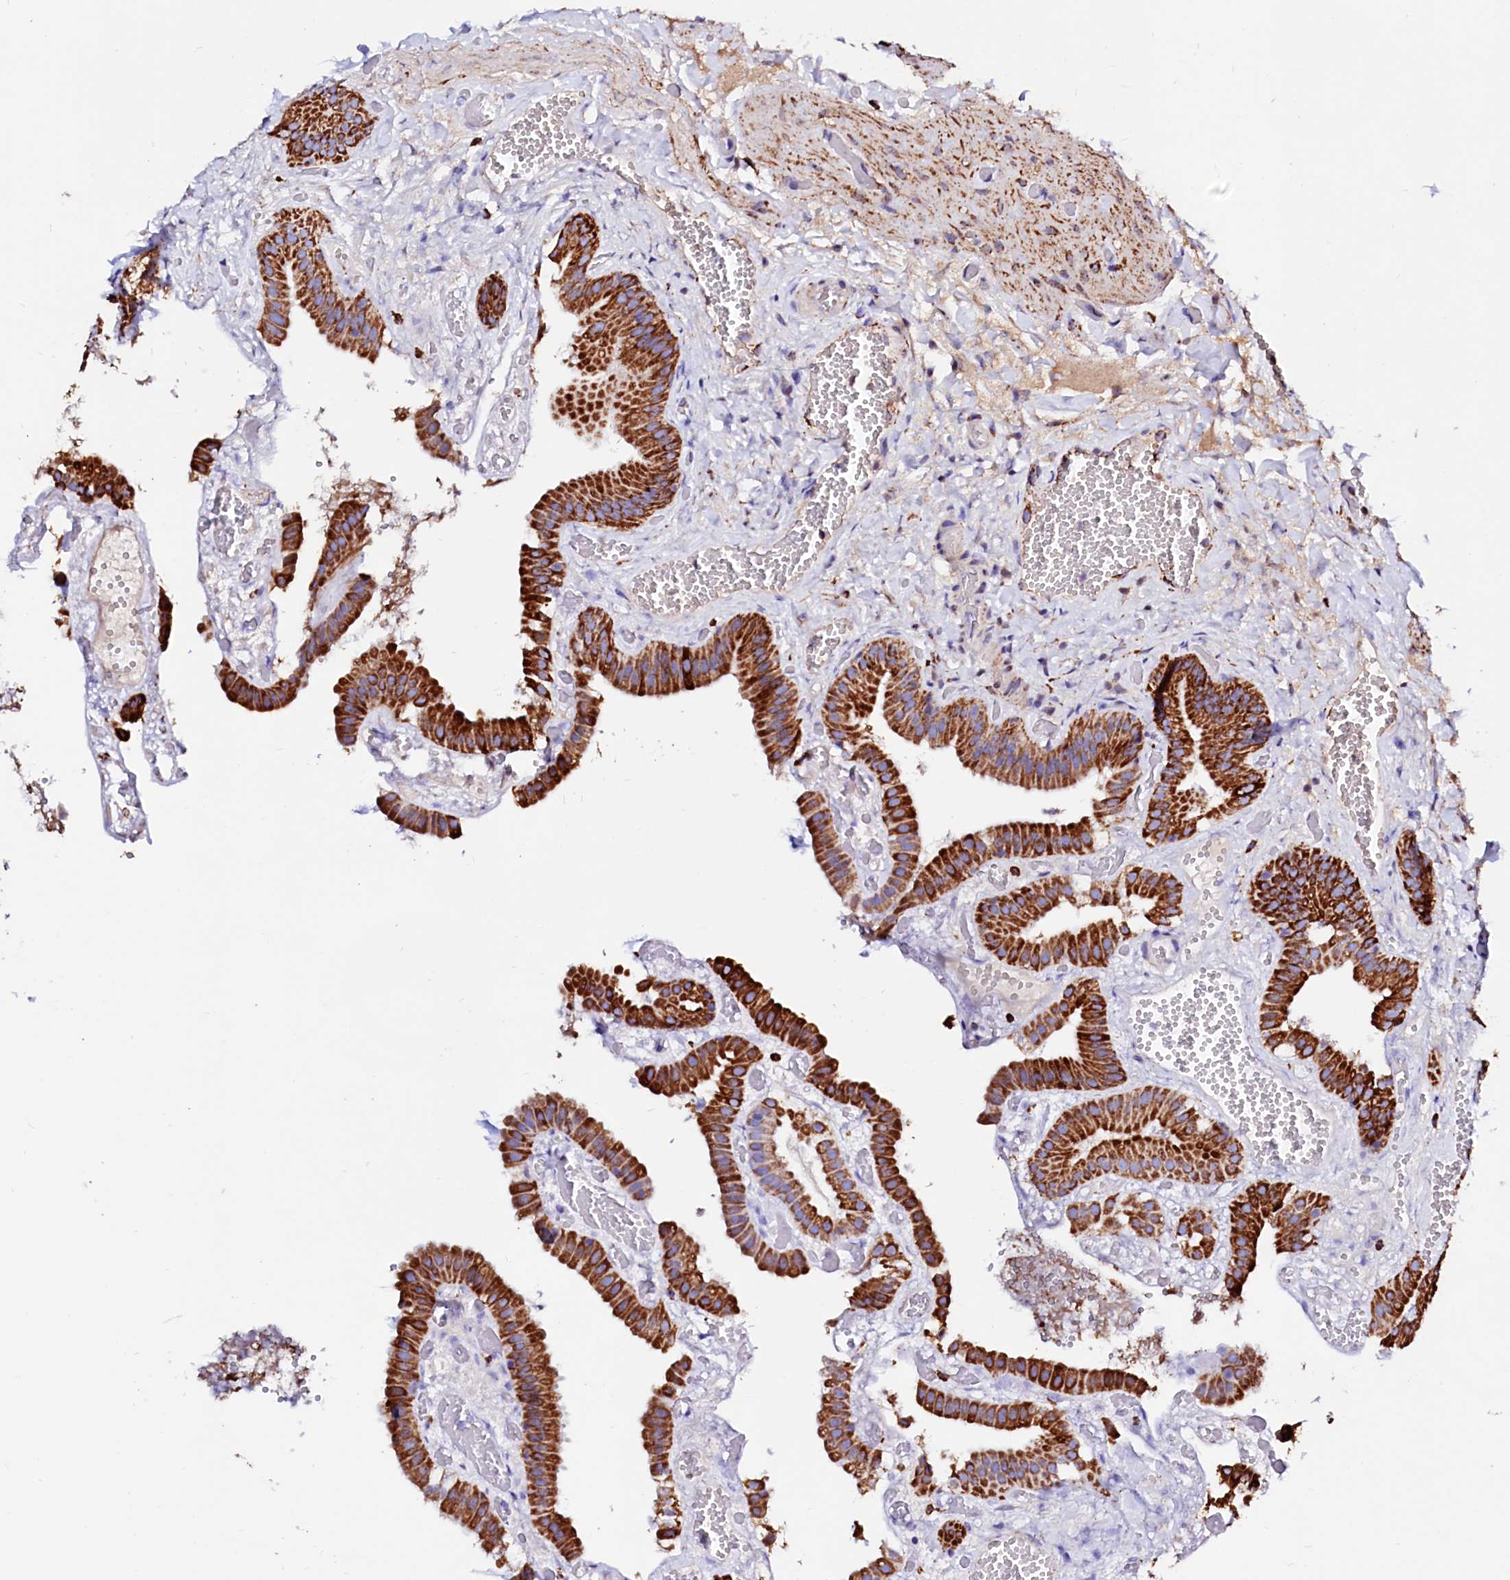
{"staining": {"intensity": "strong", "quantity": ">75%", "location": "cytoplasmic/membranous"}, "tissue": "gallbladder", "cell_type": "Glandular cells", "image_type": "normal", "snomed": [{"axis": "morphology", "description": "Normal tissue, NOS"}, {"axis": "topography", "description": "Gallbladder"}], "caption": "Strong cytoplasmic/membranous expression for a protein is seen in approximately >75% of glandular cells of normal gallbladder using immunohistochemistry.", "gene": "MAOB", "patient": {"sex": "female", "age": 64}}